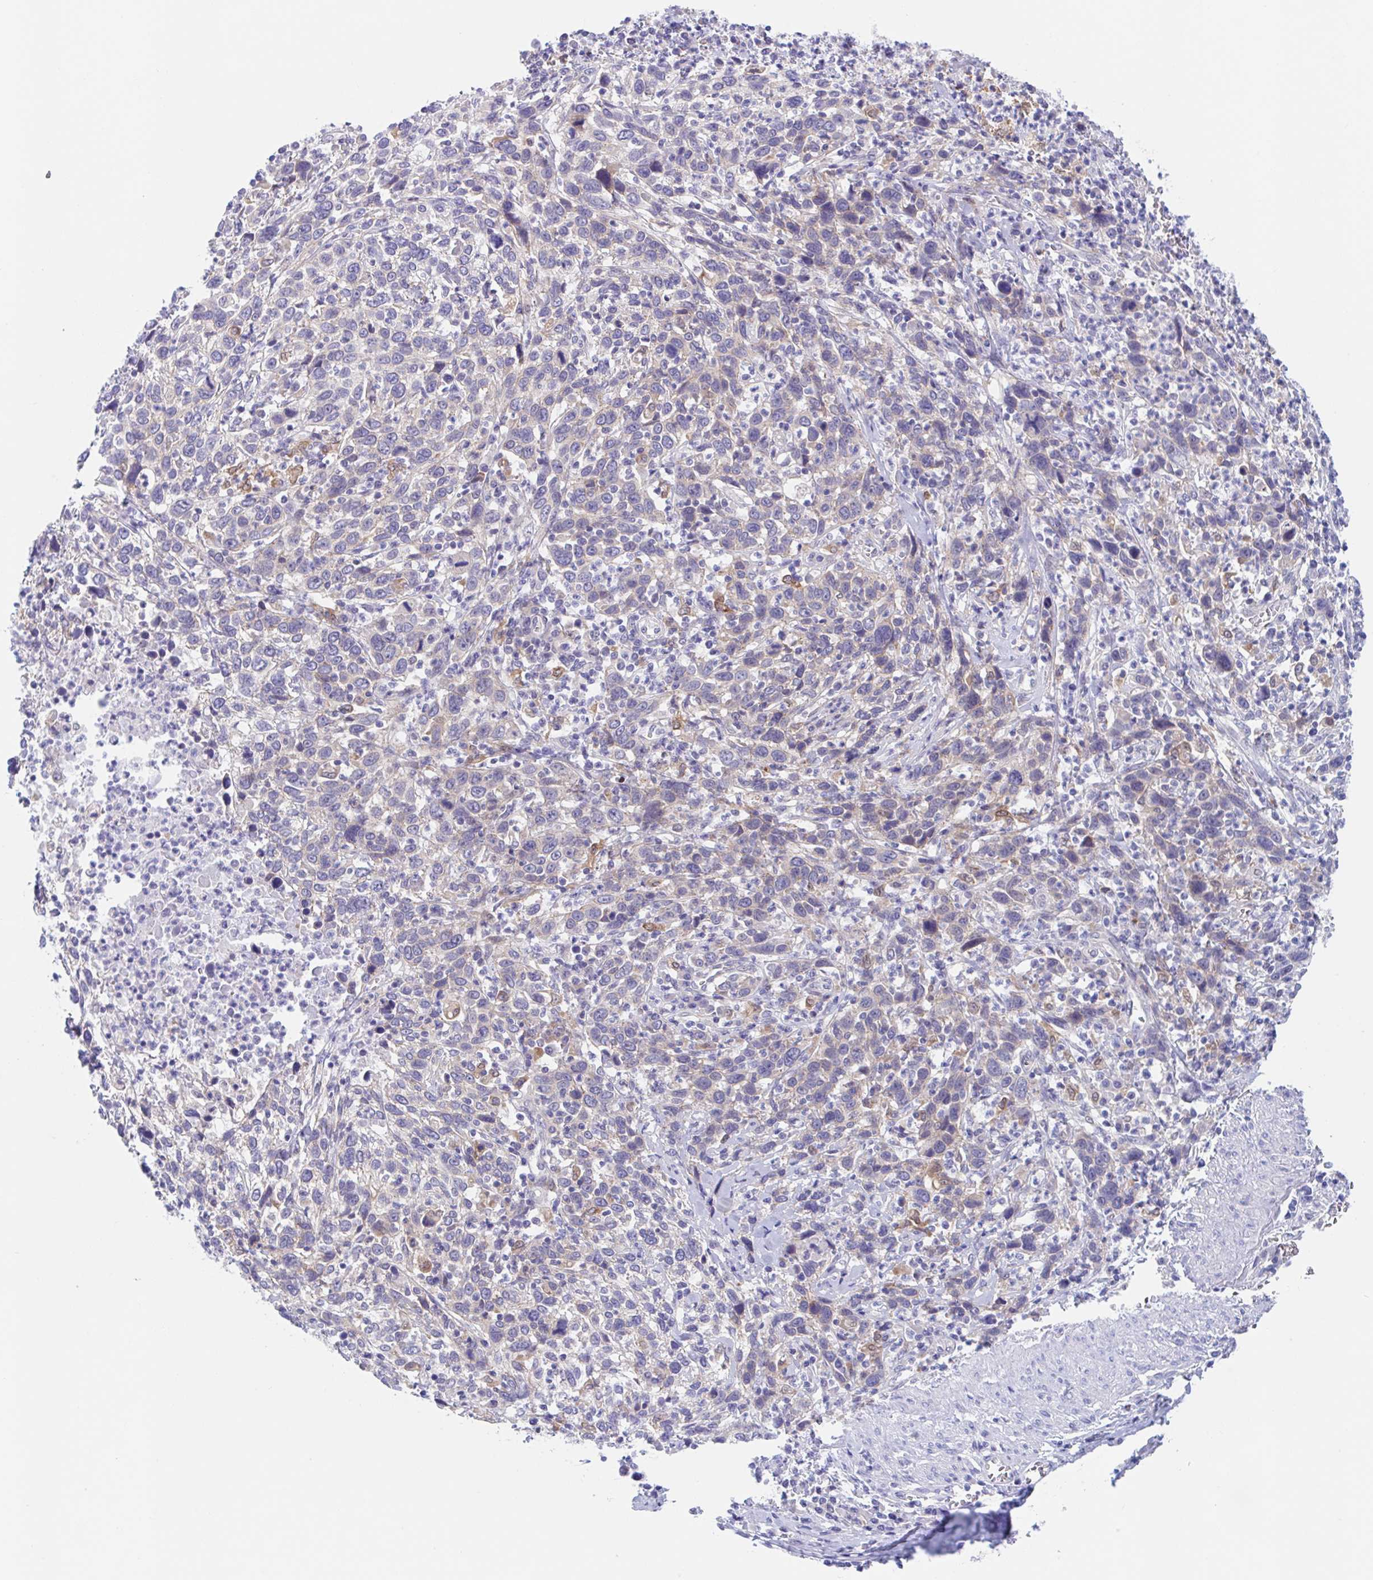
{"staining": {"intensity": "negative", "quantity": "none", "location": "none"}, "tissue": "cervical cancer", "cell_type": "Tumor cells", "image_type": "cancer", "snomed": [{"axis": "morphology", "description": "Squamous cell carcinoma, NOS"}, {"axis": "topography", "description": "Cervix"}], "caption": "An immunohistochemistry (IHC) image of cervical cancer (squamous cell carcinoma) is shown. There is no staining in tumor cells of cervical cancer (squamous cell carcinoma).", "gene": "TMEM86A", "patient": {"sex": "female", "age": 46}}